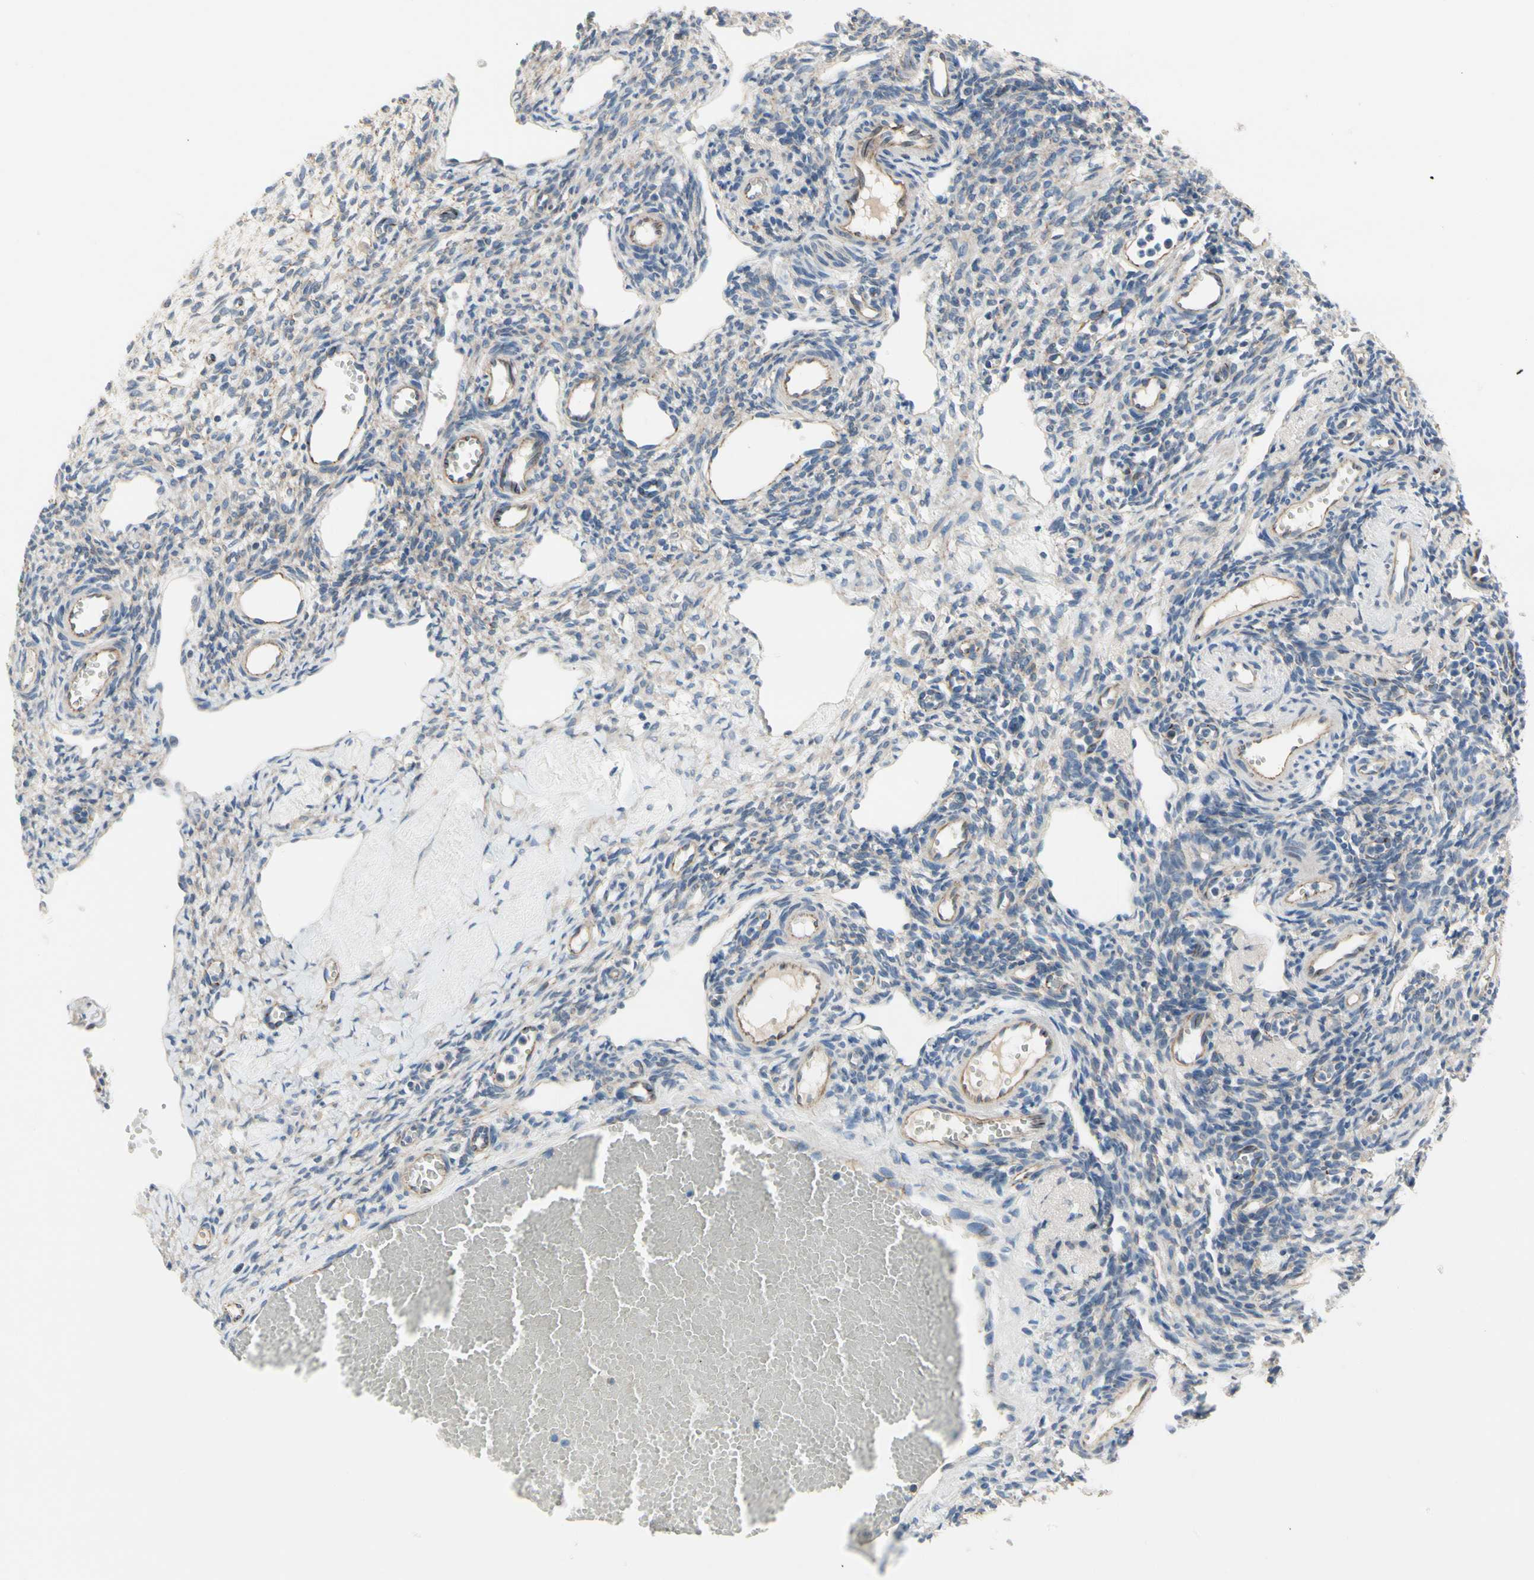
{"staining": {"intensity": "weak", "quantity": "25%-75%", "location": "cytoplasmic/membranous"}, "tissue": "ovary", "cell_type": "Ovarian stroma cells", "image_type": "normal", "snomed": [{"axis": "morphology", "description": "Normal tissue, NOS"}, {"axis": "topography", "description": "Ovary"}], "caption": "This photomicrograph shows immunohistochemistry staining of normal human ovary, with low weak cytoplasmic/membranous positivity in about 25%-75% of ovarian stroma cells.", "gene": "LGR6", "patient": {"sex": "female", "age": 33}}